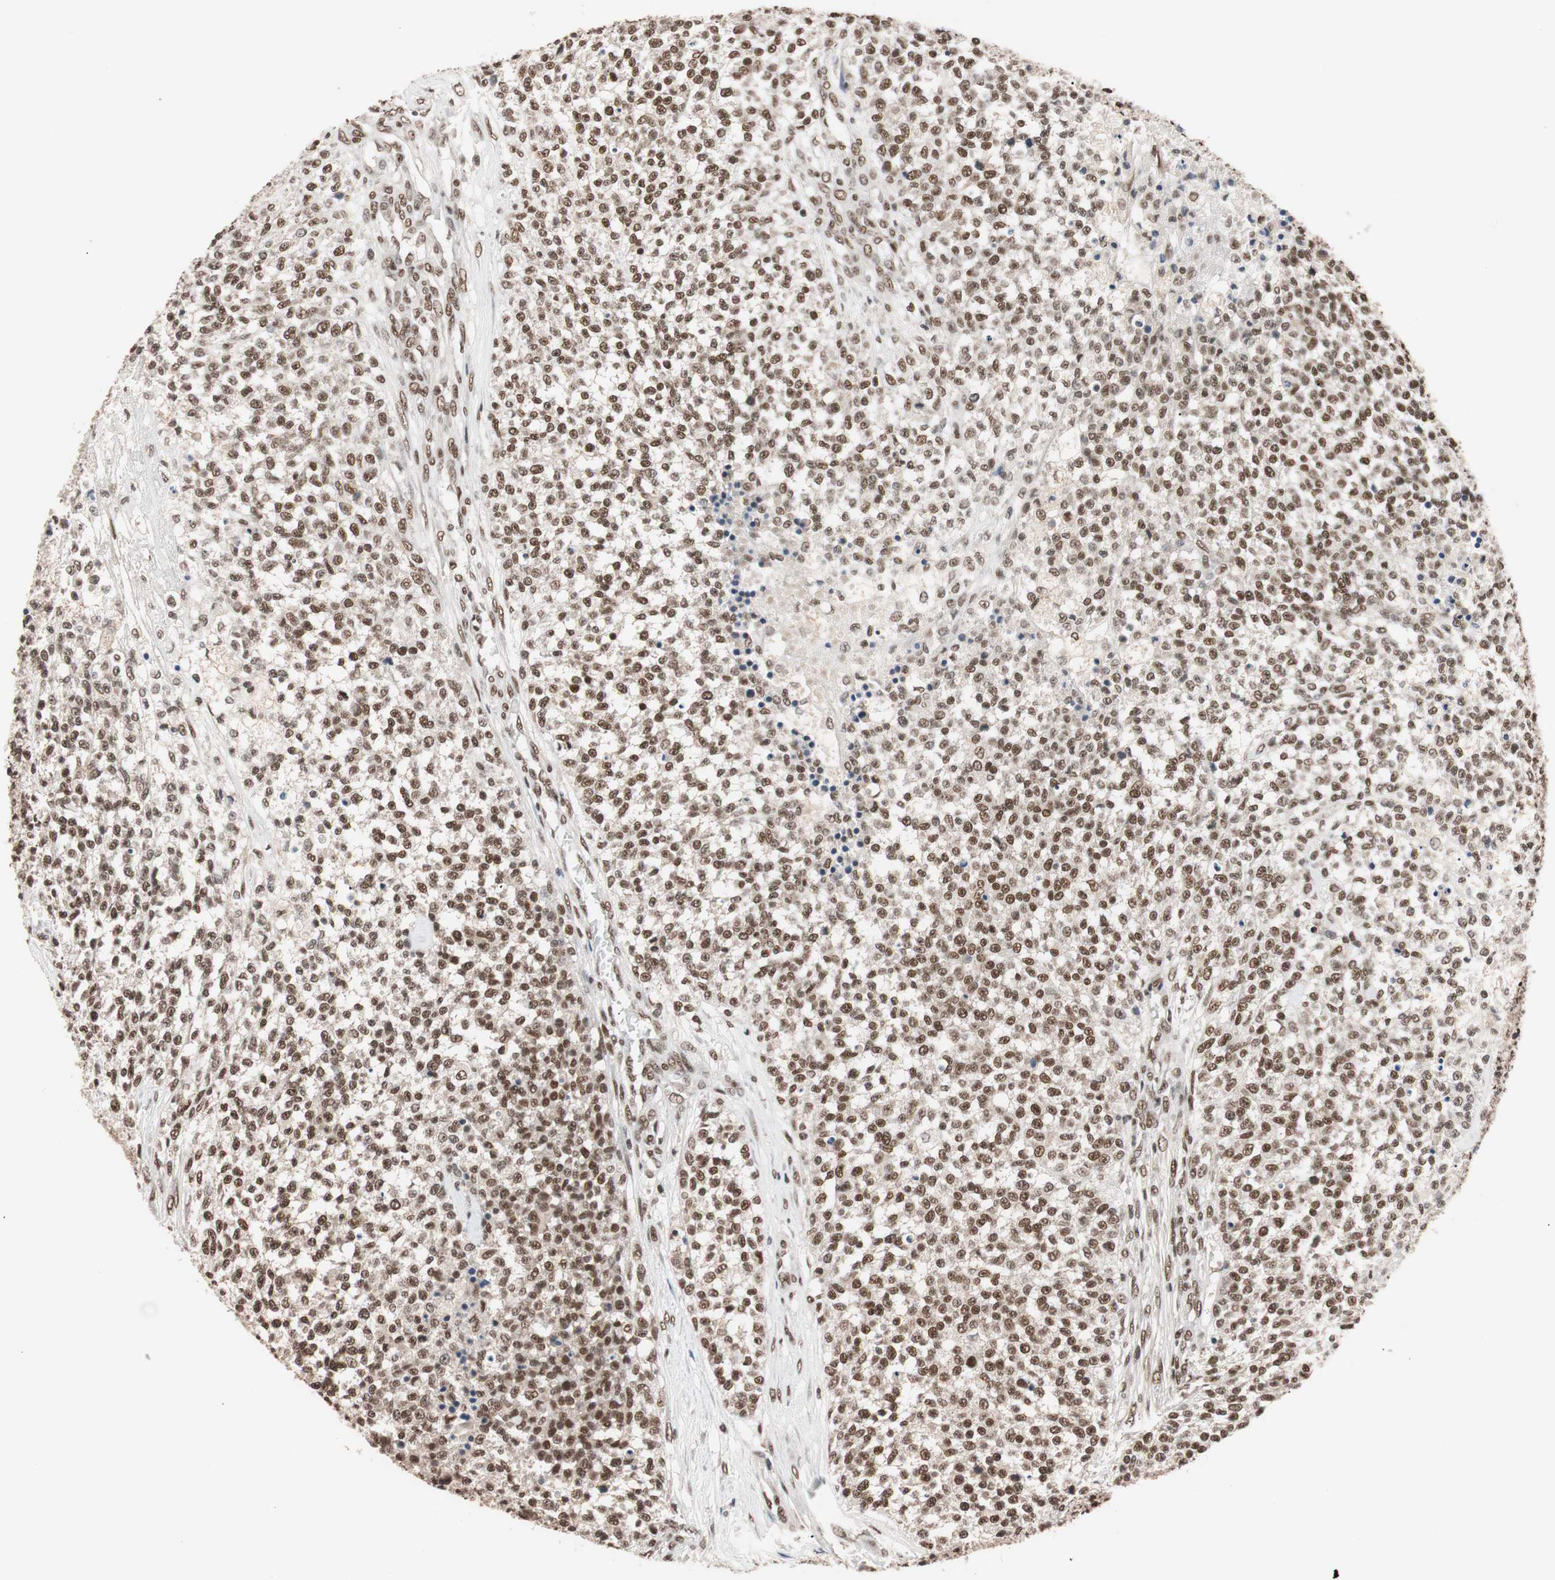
{"staining": {"intensity": "moderate", "quantity": ">75%", "location": "nuclear"}, "tissue": "testis cancer", "cell_type": "Tumor cells", "image_type": "cancer", "snomed": [{"axis": "morphology", "description": "Seminoma, NOS"}, {"axis": "topography", "description": "Testis"}], "caption": "Seminoma (testis) tissue shows moderate nuclear expression in about >75% of tumor cells The staining is performed using DAB (3,3'-diaminobenzidine) brown chromogen to label protein expression. The nuclei are counter-stained blue using hematoxylin.", "gene": "CHAMP1", "patient": {"sex": "male", "age": 59}}